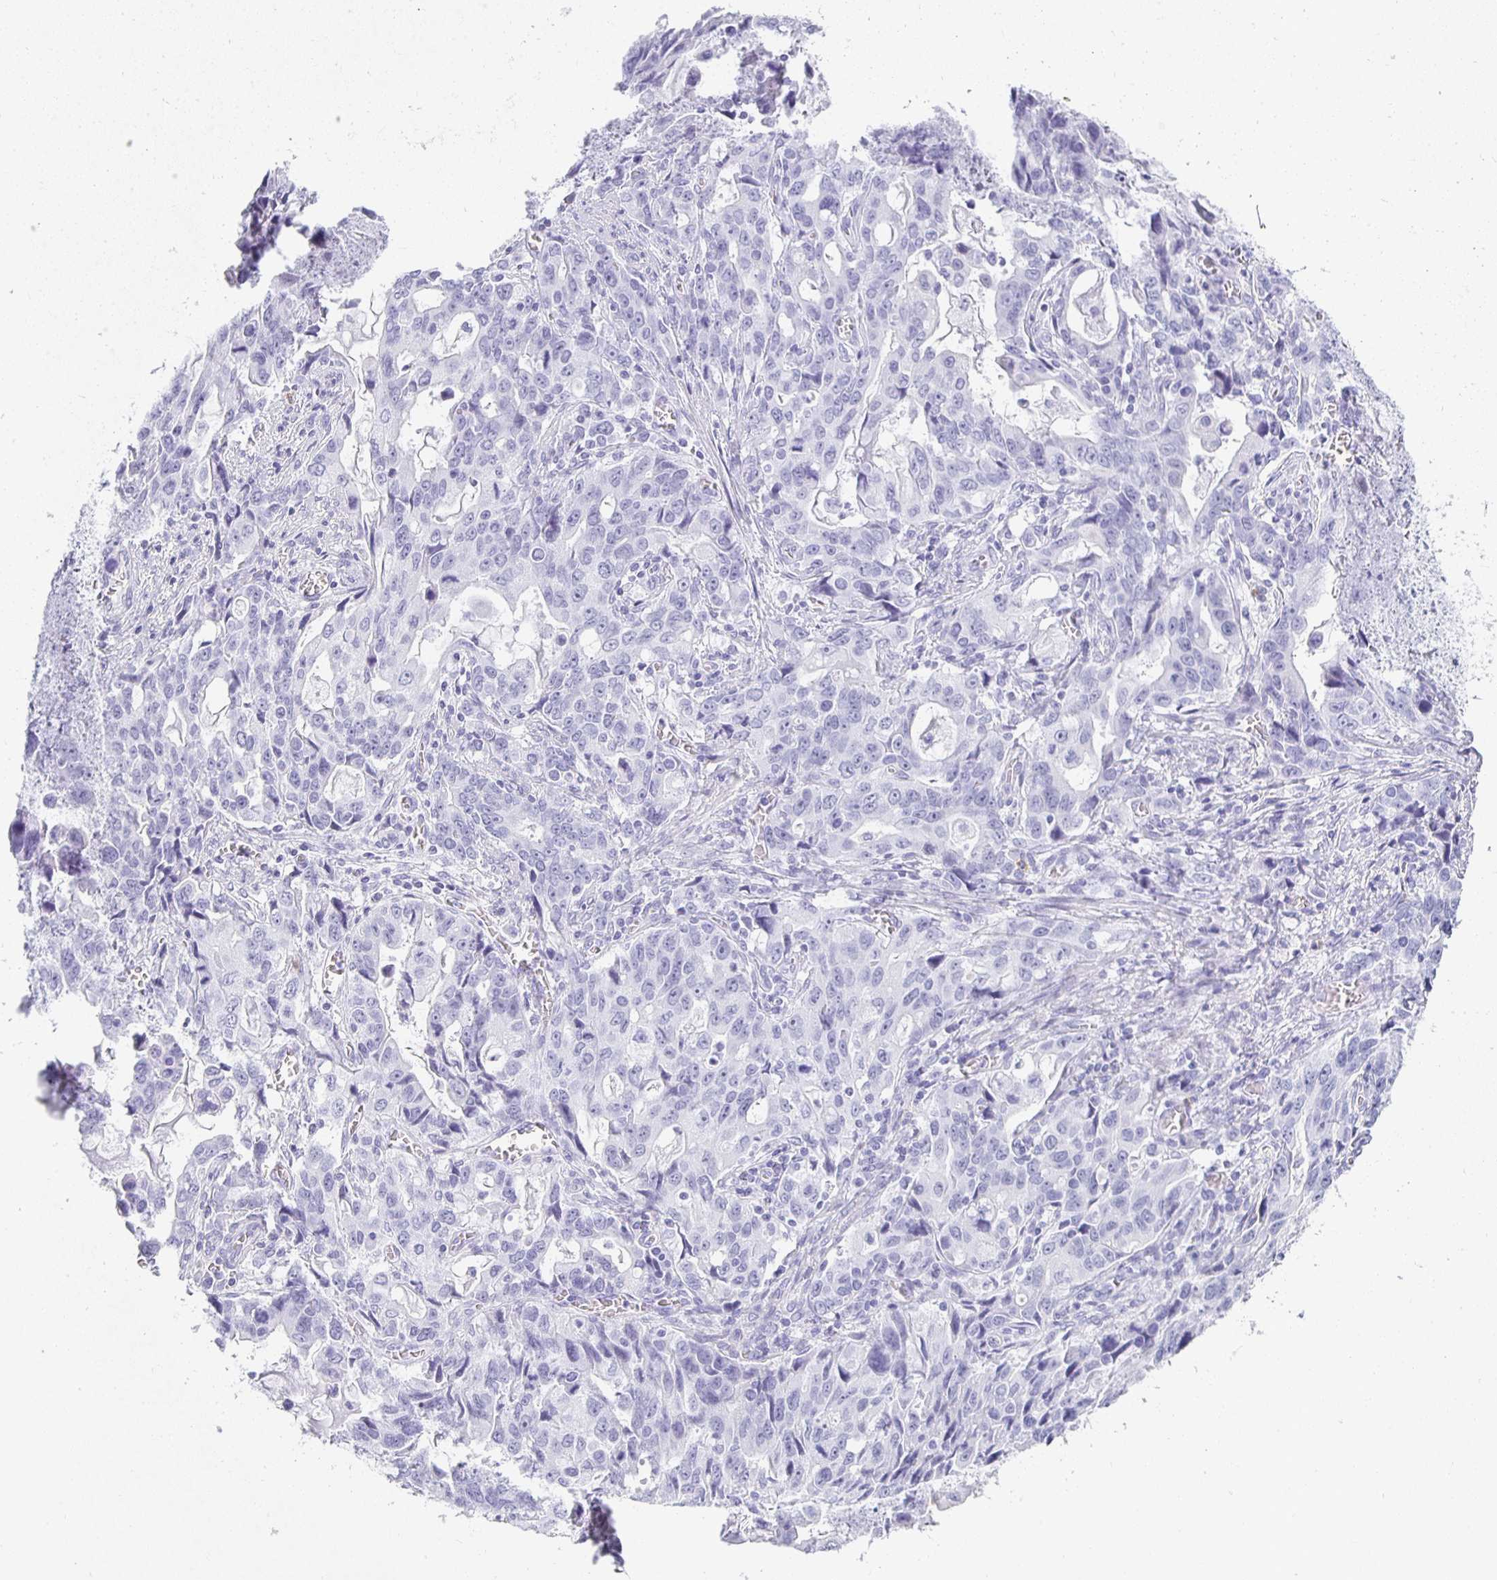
{"staining": {"intensity": "negative", "quantity": "none", "location": "none"}, "tissue": "stomach cancer", "cell_type": "Tumor cells", "image_type": "cancer", "snomed": [{"axis": "morphology", "description": "Adenocarcinoma, NOS"}, {"axis": "topography", "description": "Stomach, upper"}], "caption": "High power microscopy micrograph of an IHC image of stomach cancer (adenocarcinoma), revealing no significant expression in tumor cells. (Immunohistochemistry (ihc), brightfield microscopy, high magnification).", "gene": "TPSD1", "patient": {"sex": "male", "age": 85}}